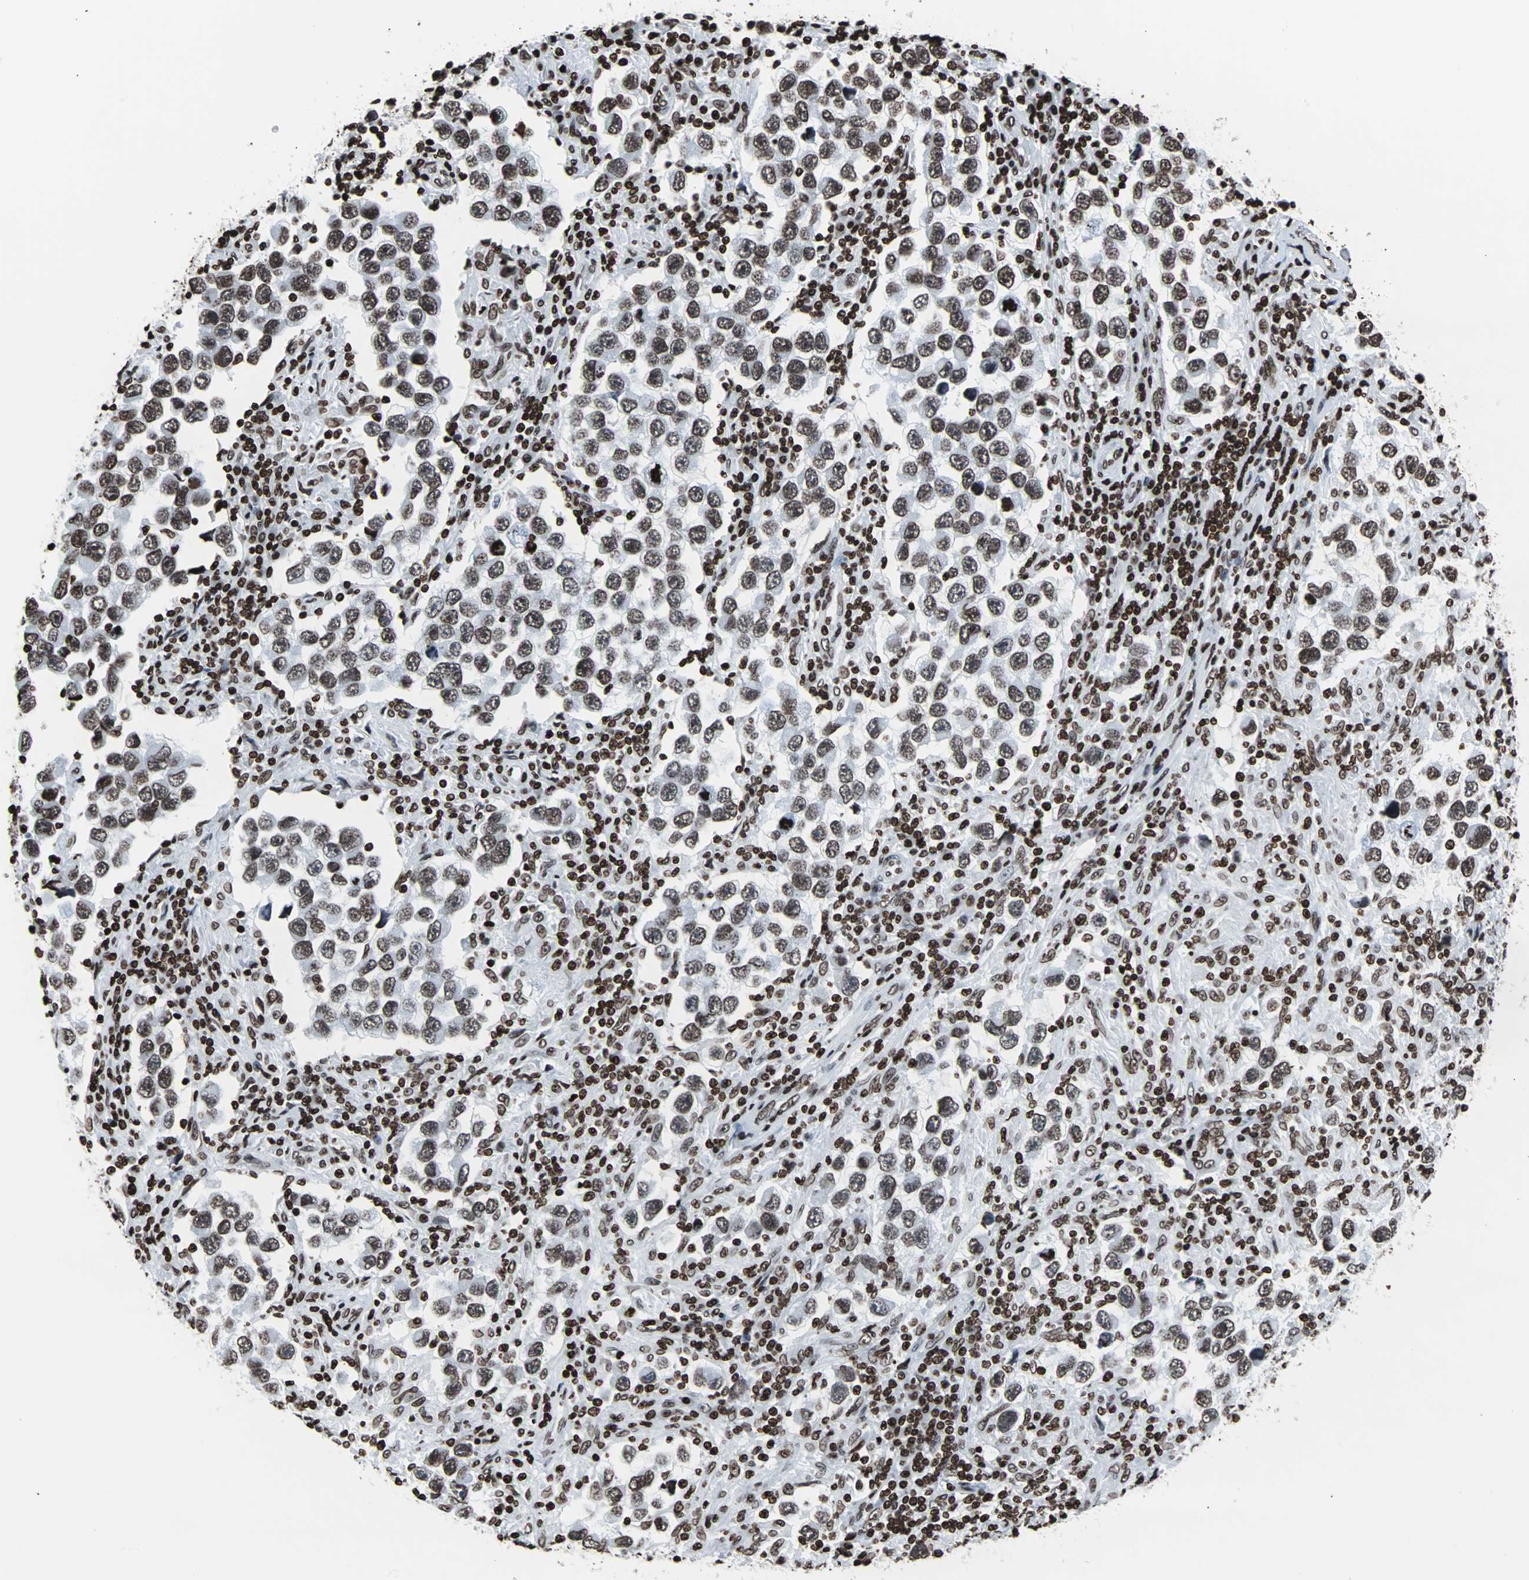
{"staining": {"intensity": "strong", "quantity": ">75%", "location": "nuclear"}, "tissue": "testis cancer", "cell_type": "Tumor cells", "image_type": "cancer", "snomed": [{"axis": "morphology", "description": "Carcinoma, Embryonal, NOS"}, {"axis": "topography", "description": "Testis"}], "caption": "About >75% of tumor cells in testis cancer (embryonal carcinoma) demonstrate strong nuclear protein staining as visualized by brown immunohistochemical staining.", "gene": "H2BC18", "patient": {"sex": "male", "age": 21}}